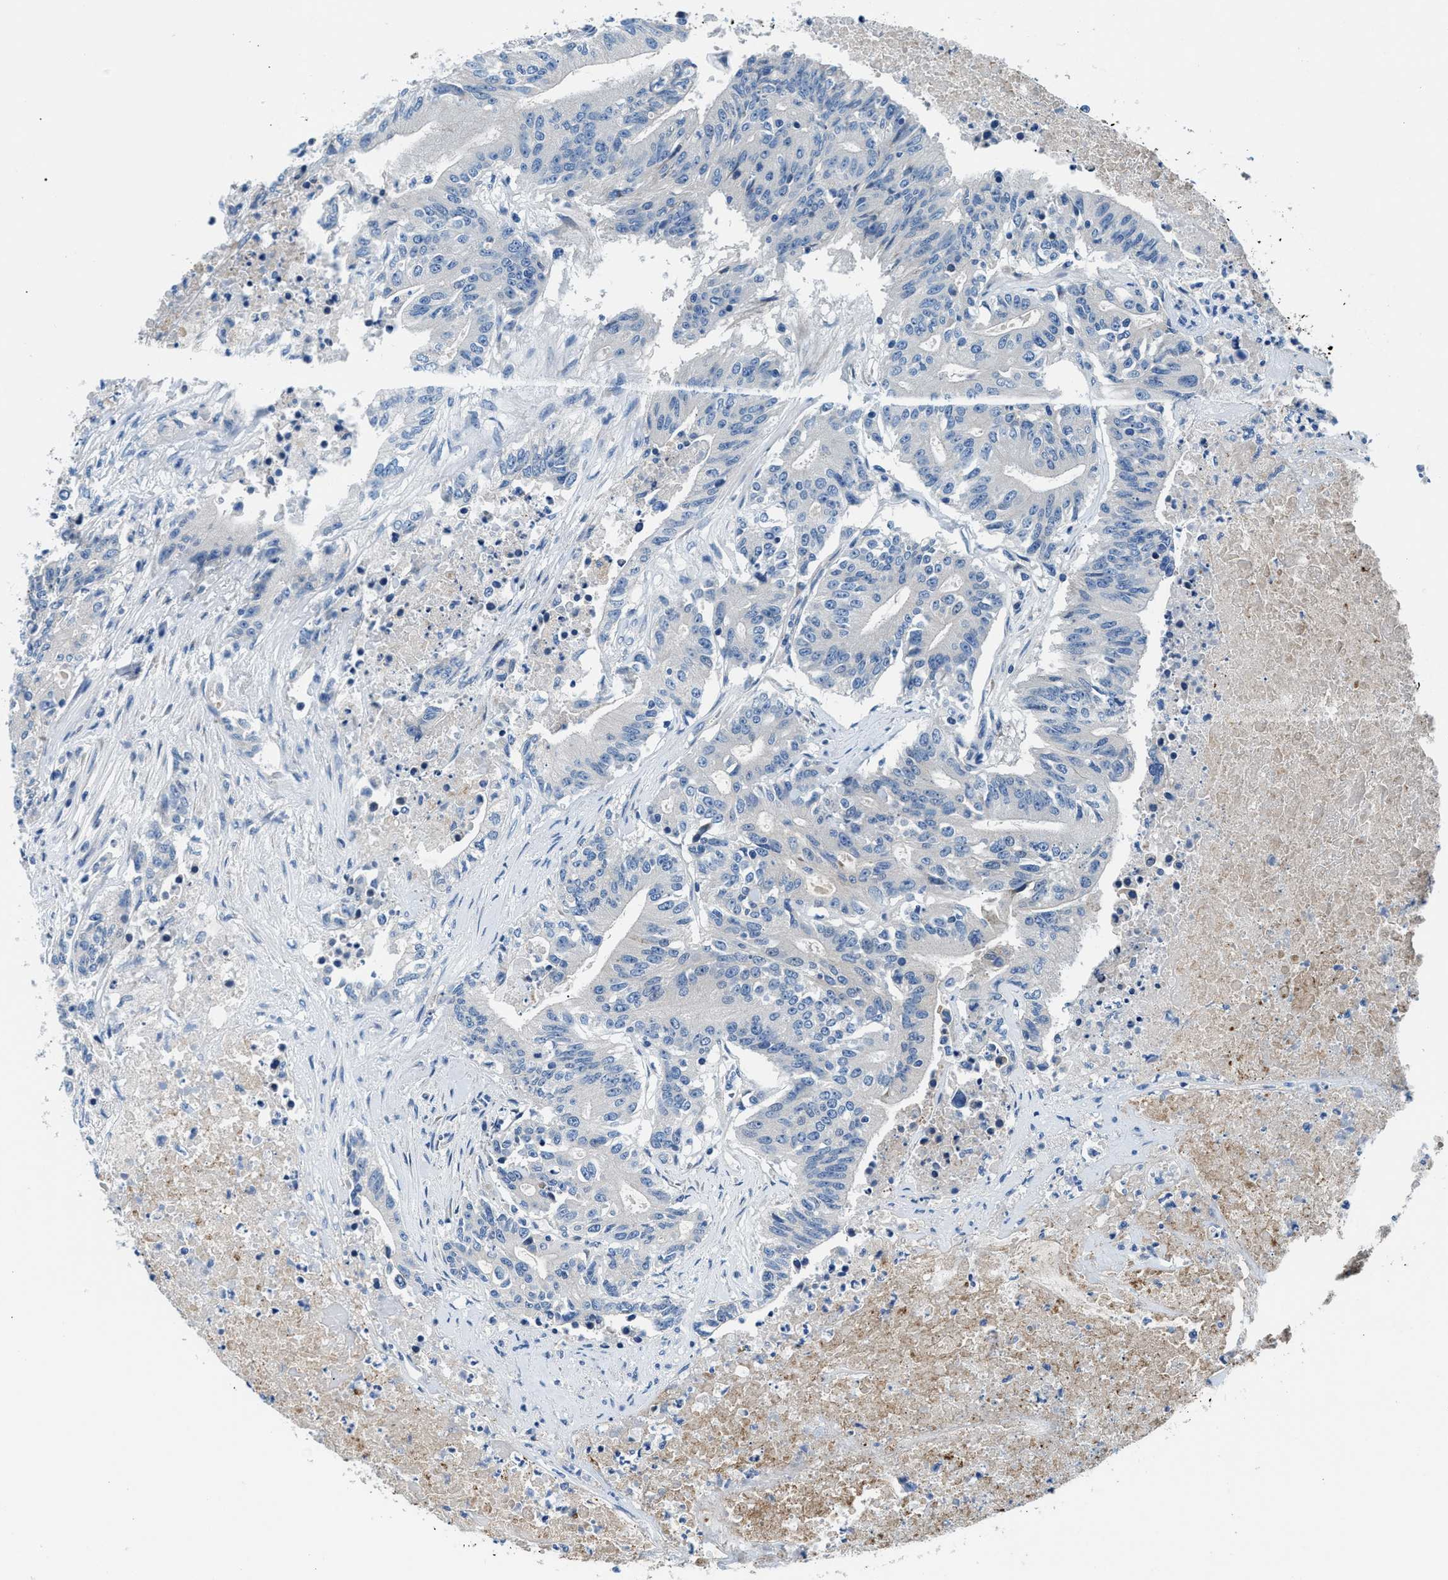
{"staining": {"intensity": "negative", "quantity": "none", "location": "none"}, "tissue": "colorectal cancer", "cell_type": "Tumor cells", "image_type": "cancer", "snomed": [{"axis": "morphology", "description": "Adenocarcinoma, NOS"}, {"axis": "topography", "description": "Colon"}], "caption": "High power microscopy histopathology image of an IHC image of adenocarcinoma (colorectal), revealing no significant expression in tumor cells. The staining was performed using DAB to visualize the protein expression in brown, while the nuclei were stained in blue with hematoxylin (Magnification: 20x).", "gene": "CDRT4", "patient": {"sex": "female", "age": 77}}